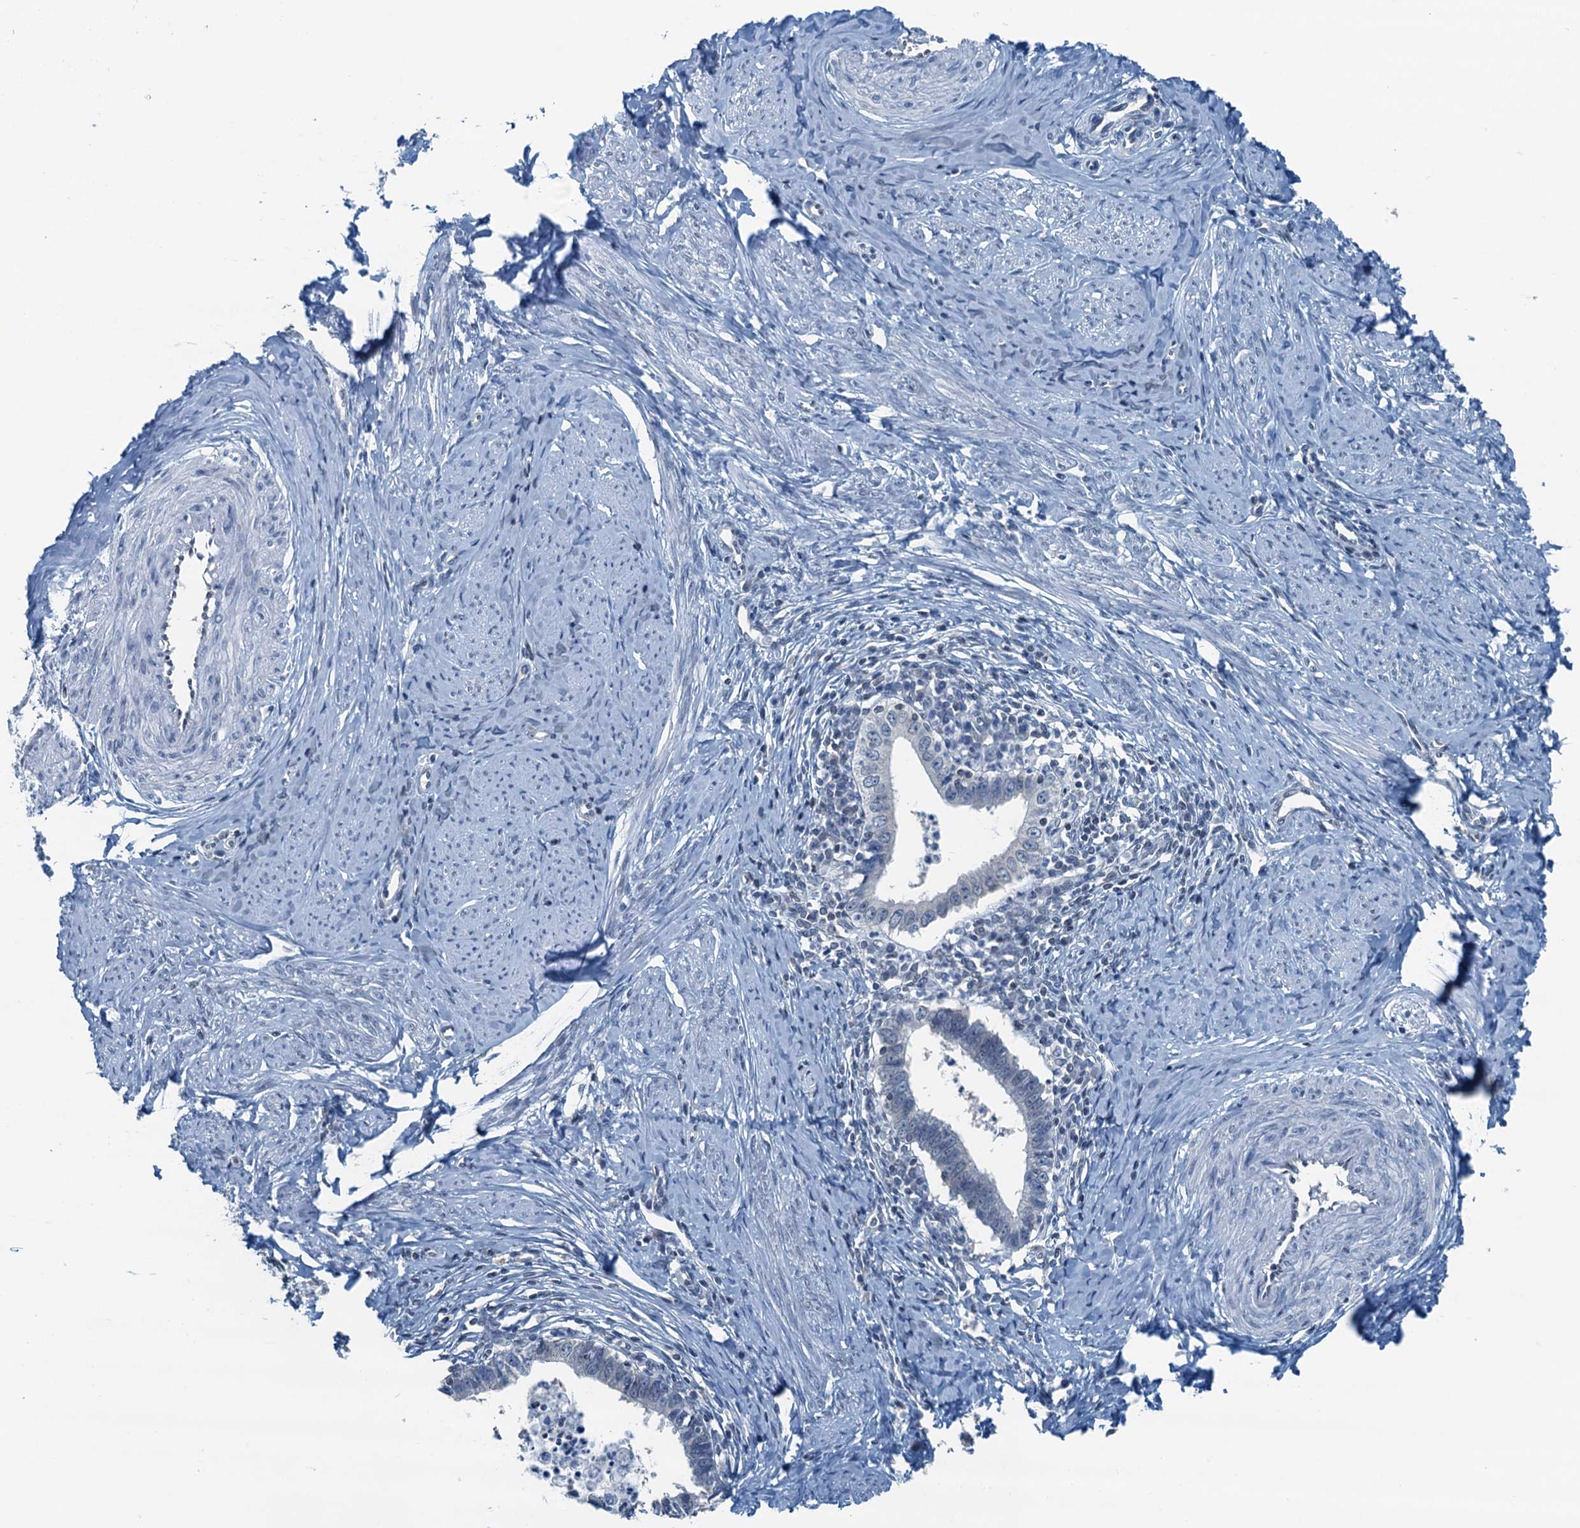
{"staining": {"intensity": "negative", "quantity": "none", "location": "none"}, "tissue": "cervical cancer", "cell_type": "Tumor cells", "image_type": "cancer", "snomed": [{"axis": "morphology", "description": "Adenocarcinoma, NOS"}, {"axis": "topography", "description": "Cervix"}], "caption": "High power microscopy histopathology image of an immunohistochemistry image of cervical adenocarcinoma, revealing no significant expression in tumor cells. The staining was performed using DAB to visualize the protein expression in brown, while the nuclei were stained in blue with hematoxylin (Magnification: 20x).", "gene": "C11orf54", "patient": {"sex": "female", "age": 36}}